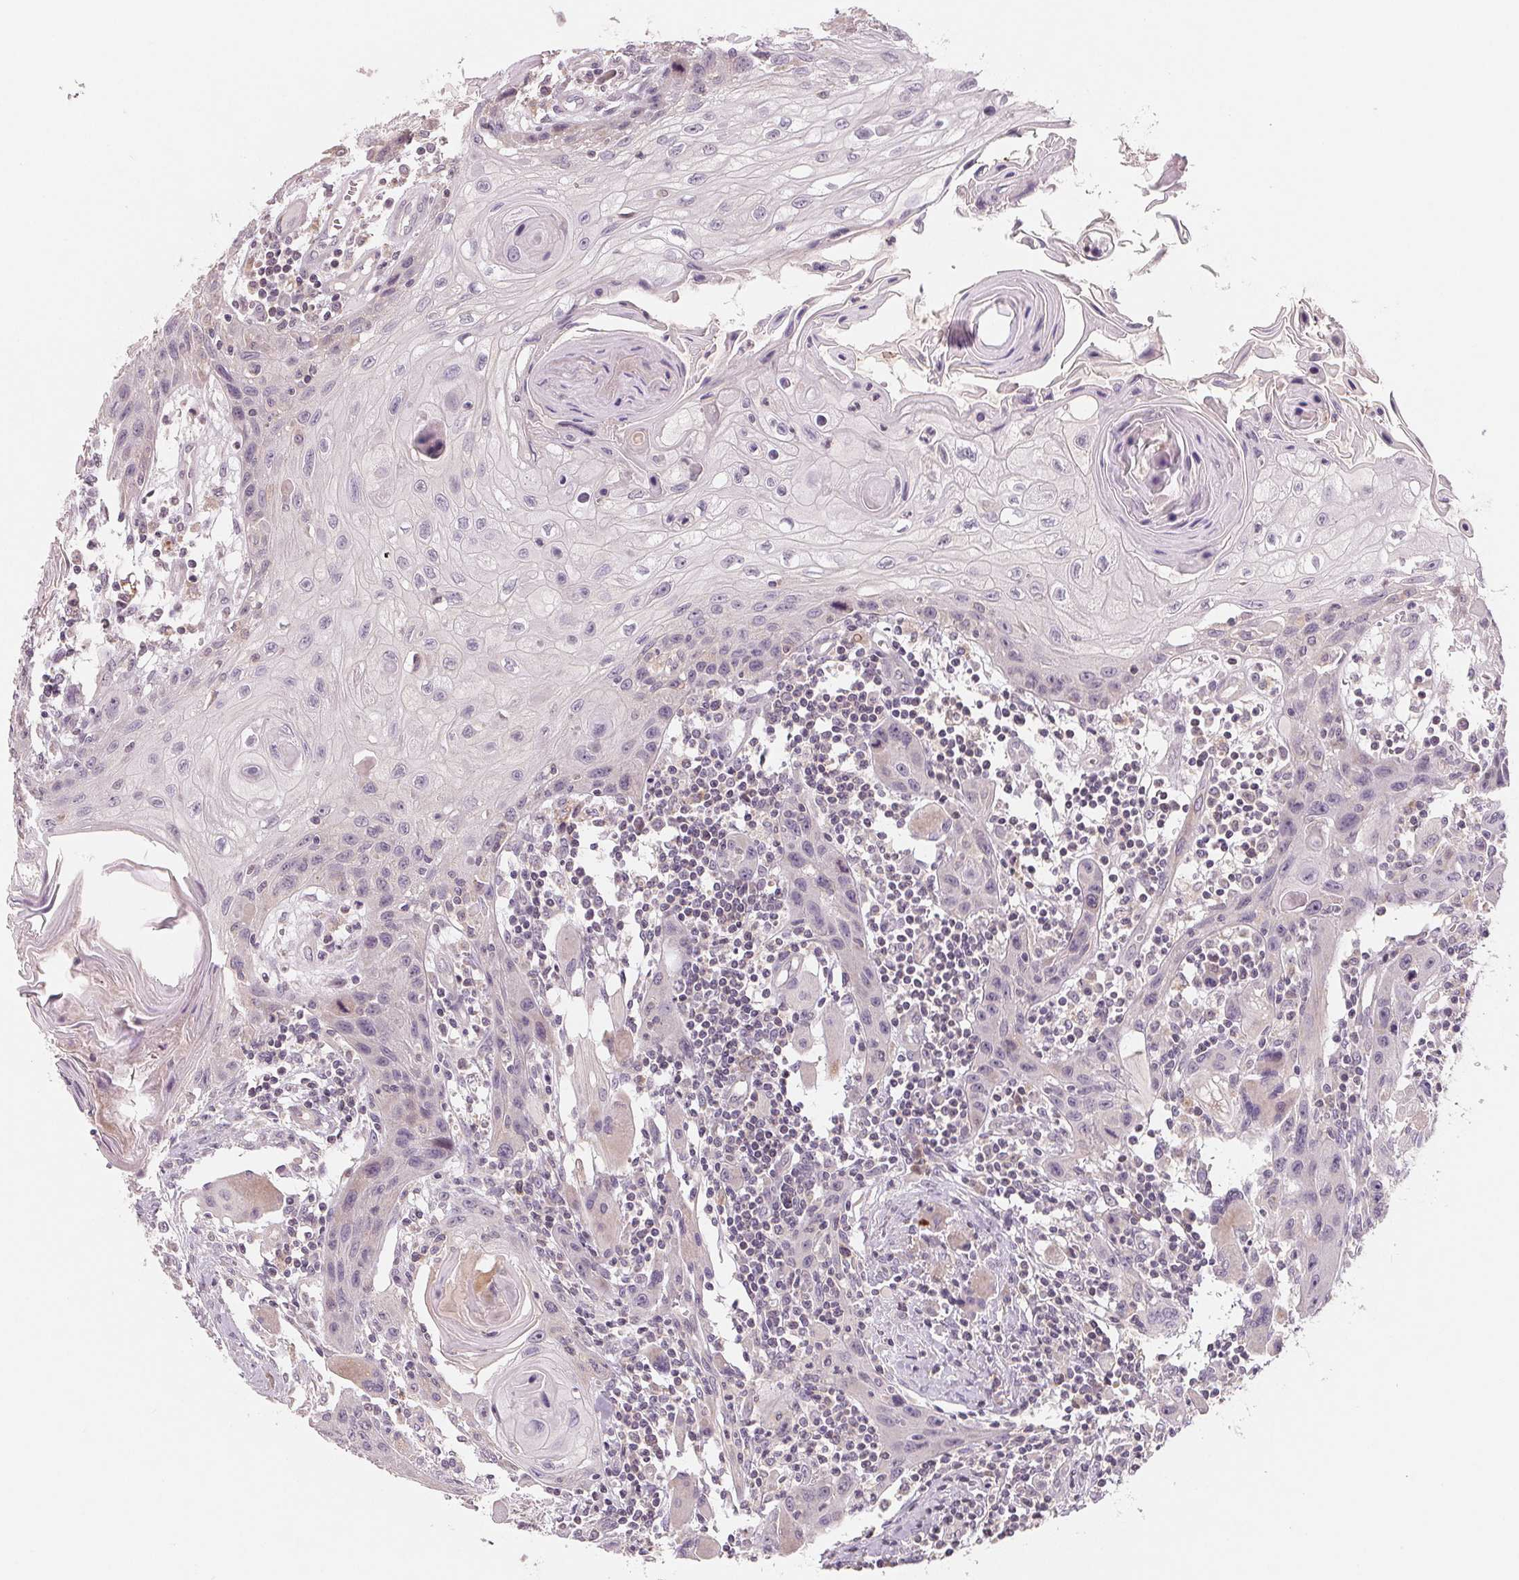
{"staining": {"intensity": "negative", "quantity": "none", "location": "none"}, "tissue": "head and neck cancer", "cell_type": "Tumor cells", "image_type": "cancer", "snomed": [{"axis": "morphology", "description": "Squamous cell carcinoma, NOS"}, {"axis": "topography", "description": "Oral tissue"}, {"axis": "topography", "description": "Head-Neck"}], "caption": "A micrograph of human head and neck cancer is negative for staining in tumor cells.", "gene": "AQP8", "patient": {"sex": "male", "age": 58}}